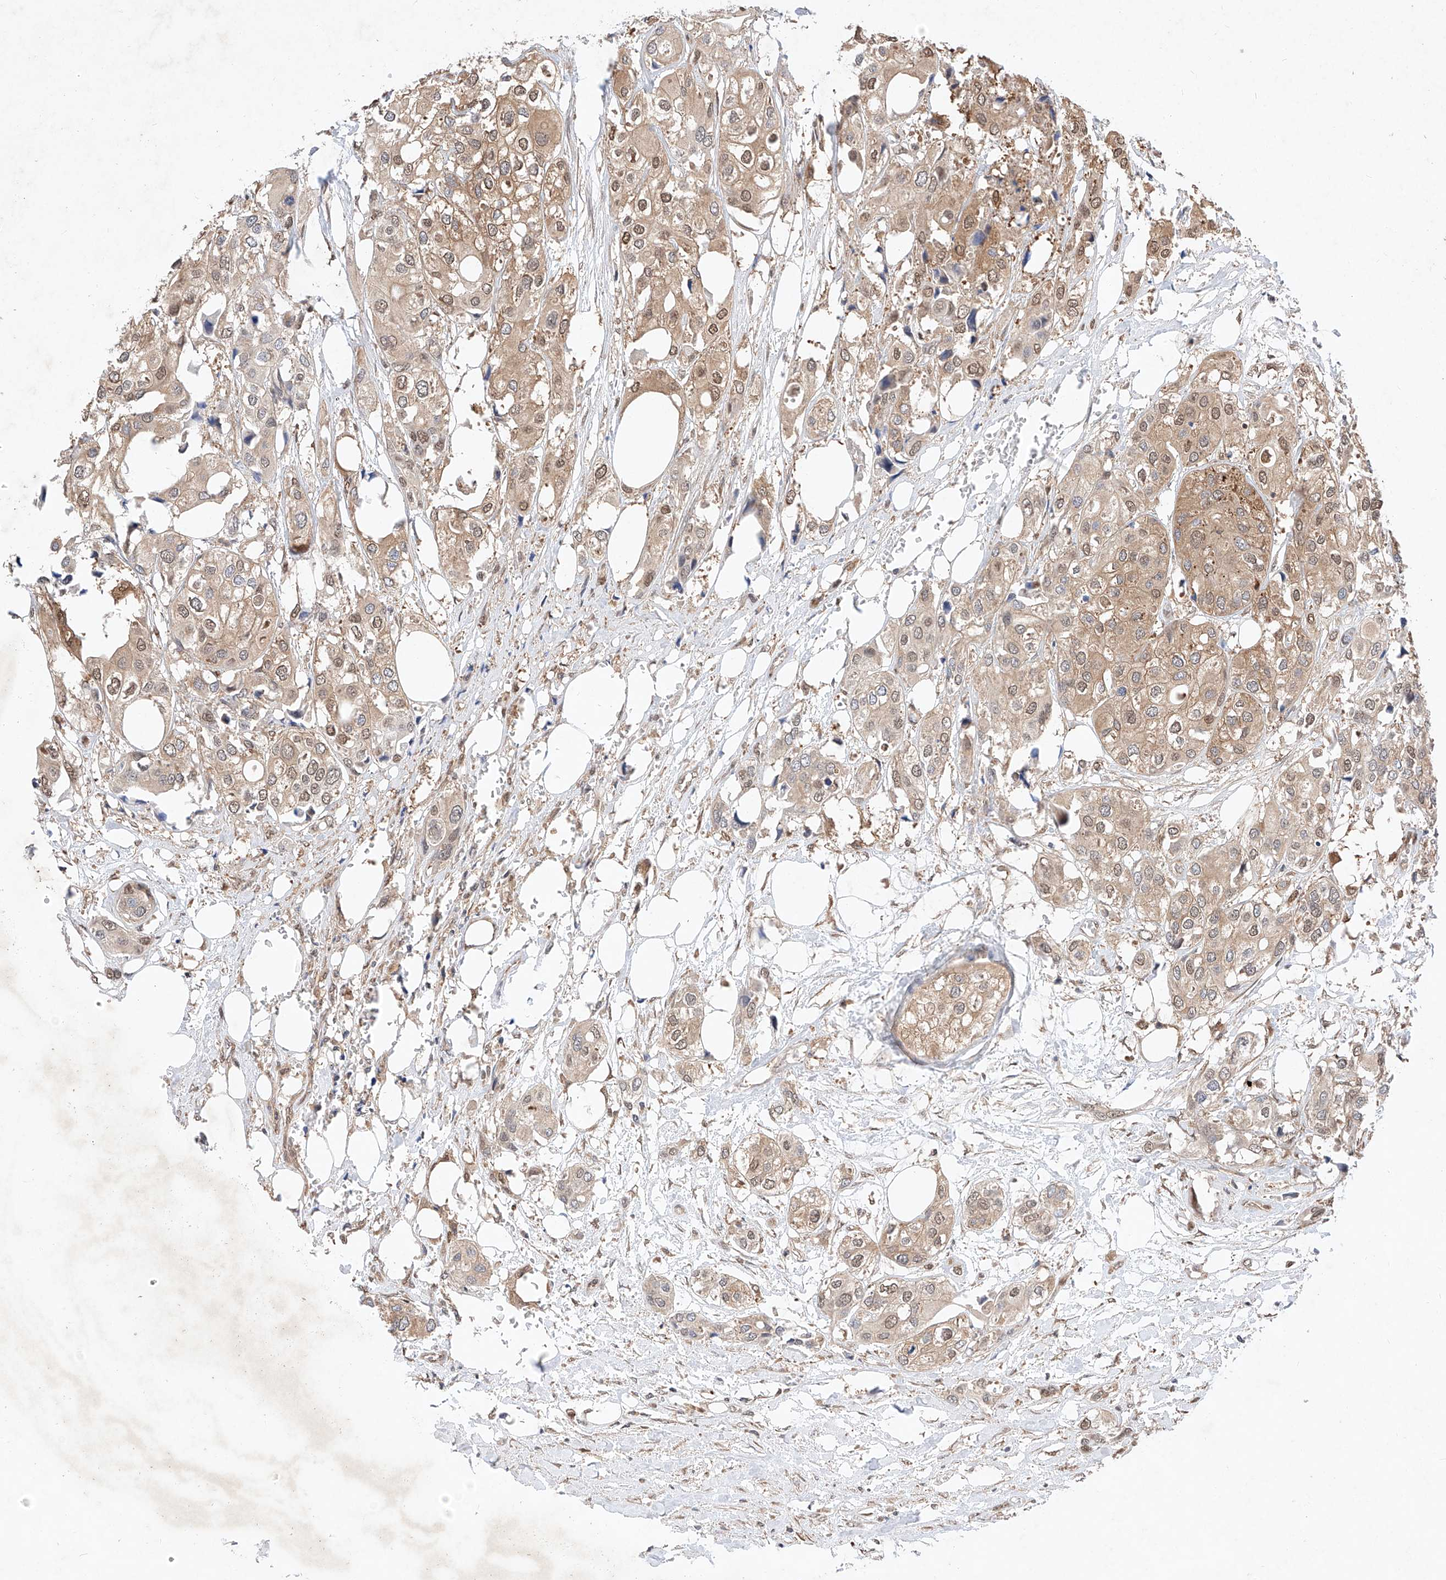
{"staining": {"intensity": "weak", "quantity": ">75%", "location": "cytoplasmic/membranous,nuclear"}, "tissue": "urothelial cancer", "cell_type": "Tumor cells", "image_type": "cancer", "snomed": [{"axis": "morphology", "description": "Urothelial carcinoma, High grade"}, {"axis": "topography", "description": "Urinary bladder"}], "caption": "IHC histopathology image of human urothelial cancer stained for a protein (brown), which reveals low levels of weak cytoplasmic/membranous and nuclear positivity in about >75% of tumor cells.", "gene": "ZSCAN4", "patient": {"sex": "male", "age": 64}}